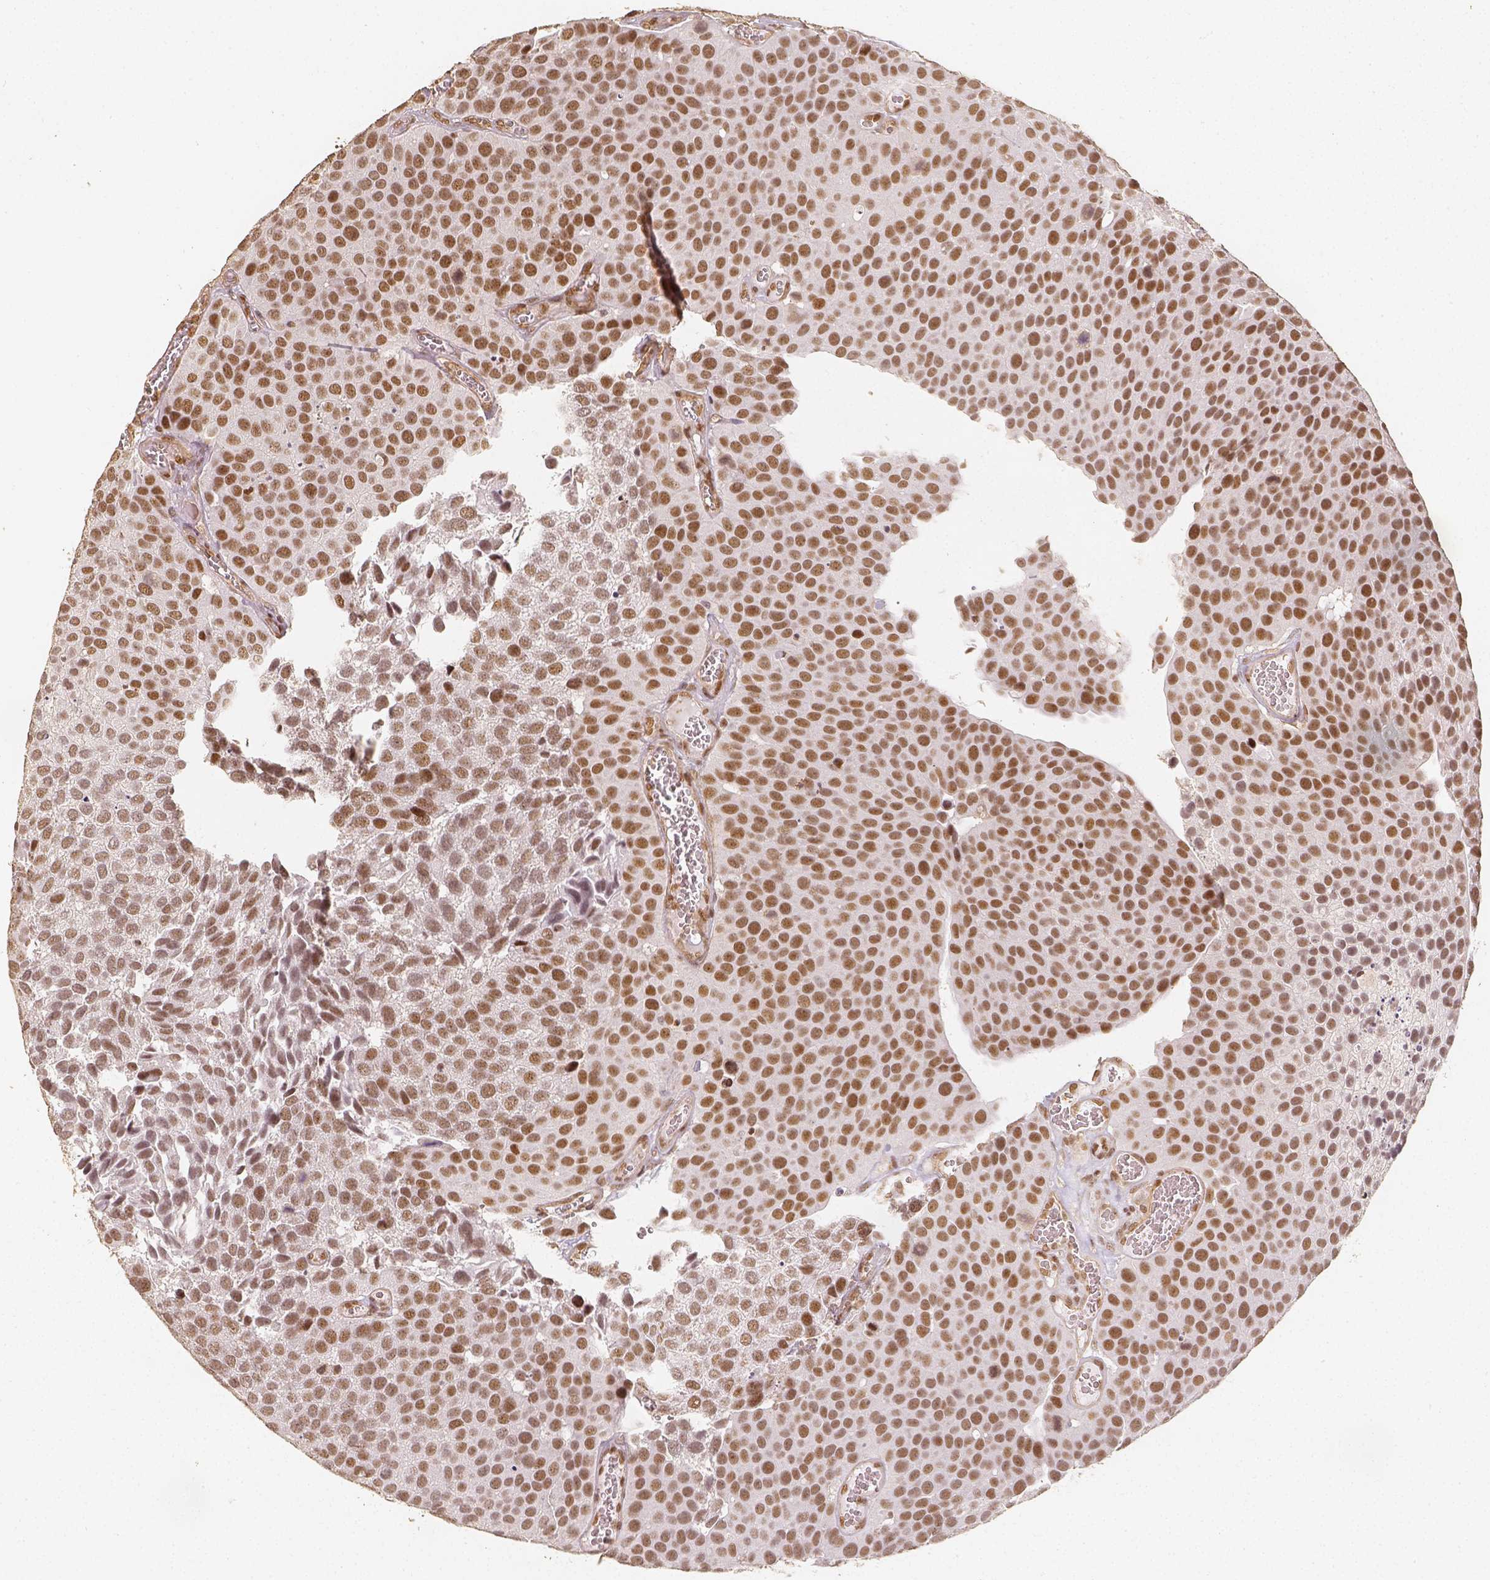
{"staining": {"intensity": "moderate", "quantity": ">75%", "location": "nuclear"}, "tissue": "urothelial cancer", "cell_type": "Tumor cells", "image_type": "cancer", "snomed": [{"axis": "morphology", "description": "Urothelial carcinoma, Low grade"}, {"axis": "topography", "description": "Urinary bladder"}], "caption": "The immunohistochemical stain shows moderate nuclear positivity in tumor cells of urothelial cancer tissue. (DAB (3,3'-diaminobenzidine) IHC with brightfield microscopy, high magnification).", "gene": "HDAC1", "patient": {"sex": "female", "age": 69}}